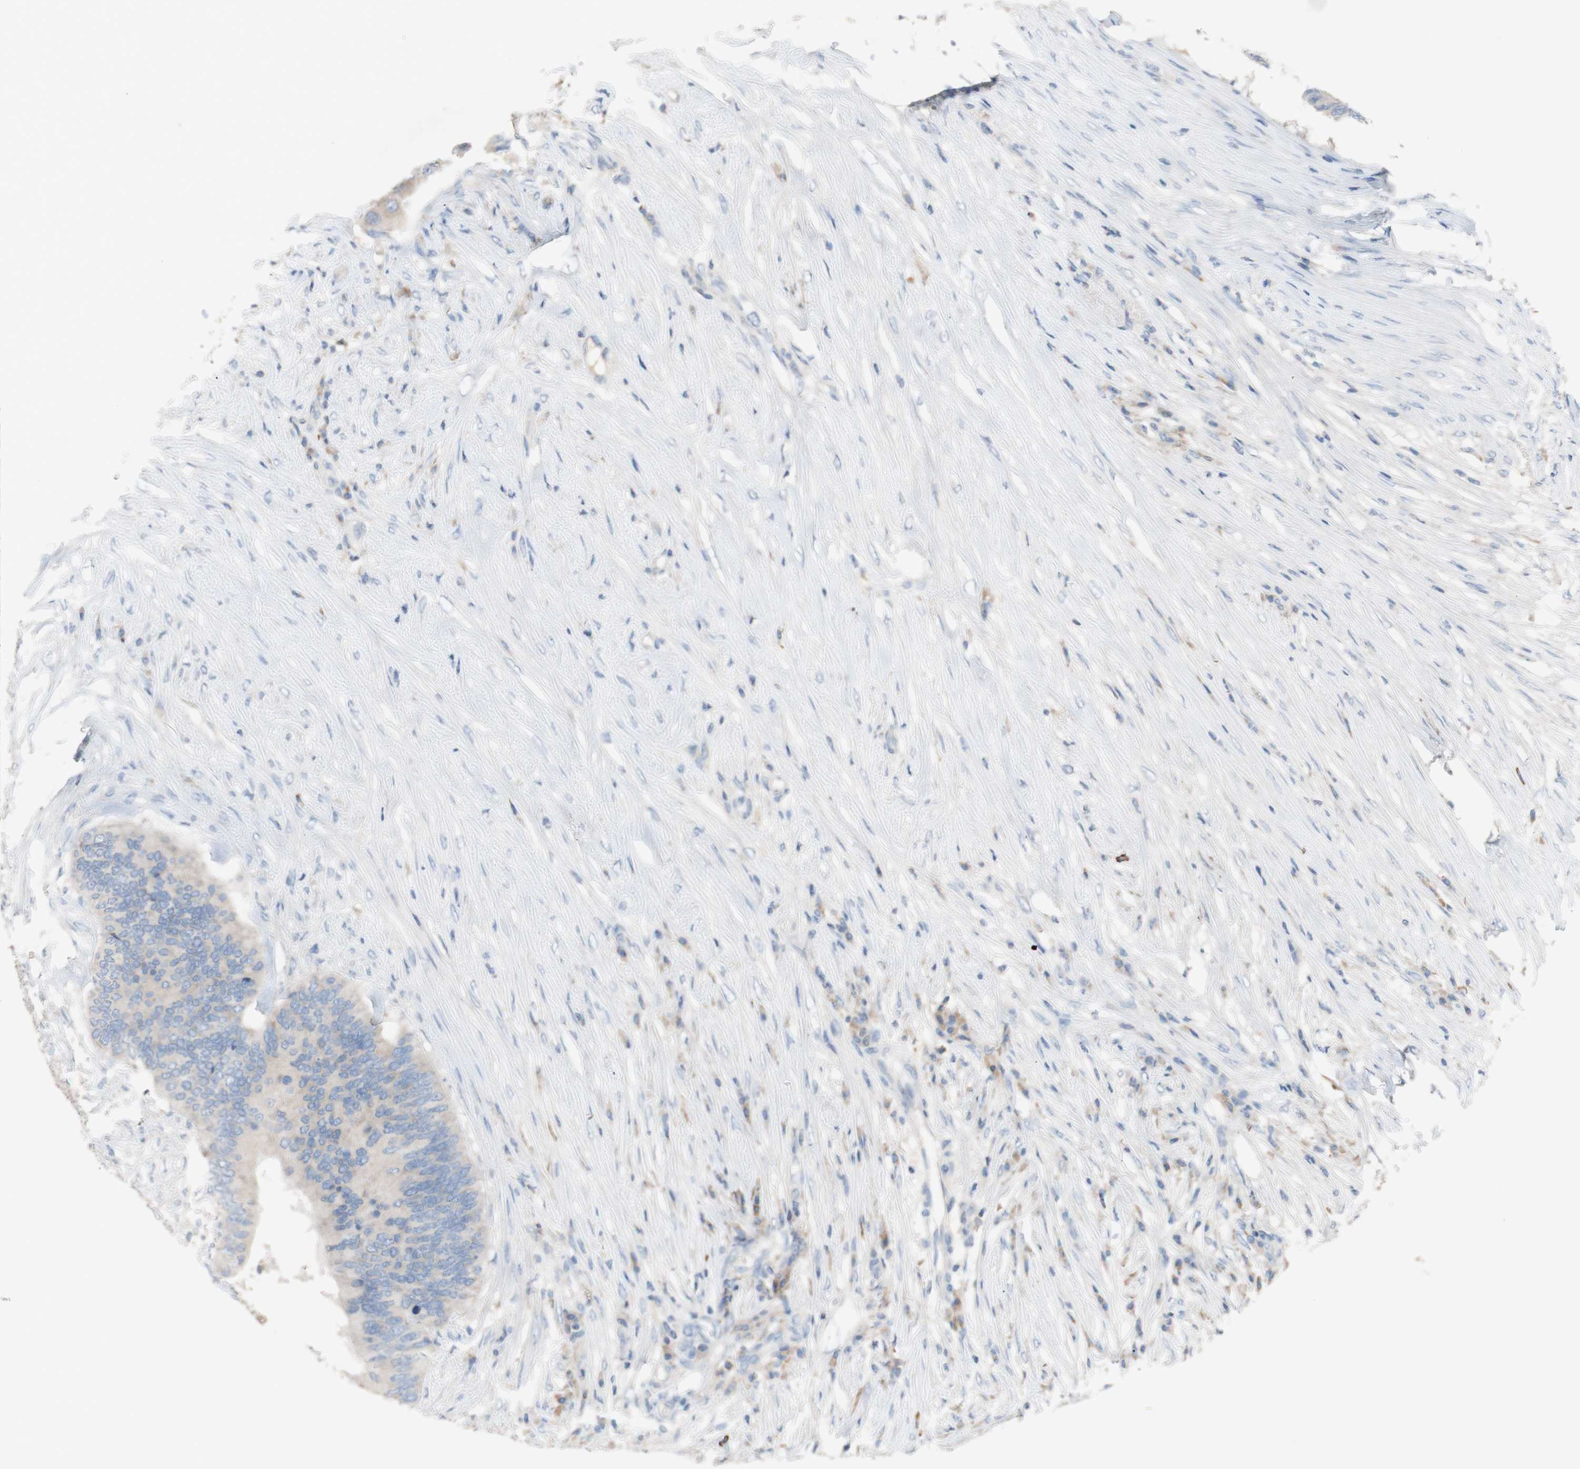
{"staining": {"intensity": "weak", "quantity": ">75%", "location": "cytoplasmic/membranous"}, "tissue": "colorectal cancer", "cell_type": "Tumor cells", "image_type": "cancer", "snomed": [{"axis": "morphology", "description": "Adenocarcinoma, NOS"}, {"axis": "topography", "description": "Colon"}], "caption": "Colorectal cancer (adenocarcinoma) stained for a protein (brown) displays weak cytoplasmic/membranous positive staining in about >75% of tumor cells.", "gene": "PACSIN1", "patient": {"sex": "male", "age": 71}}